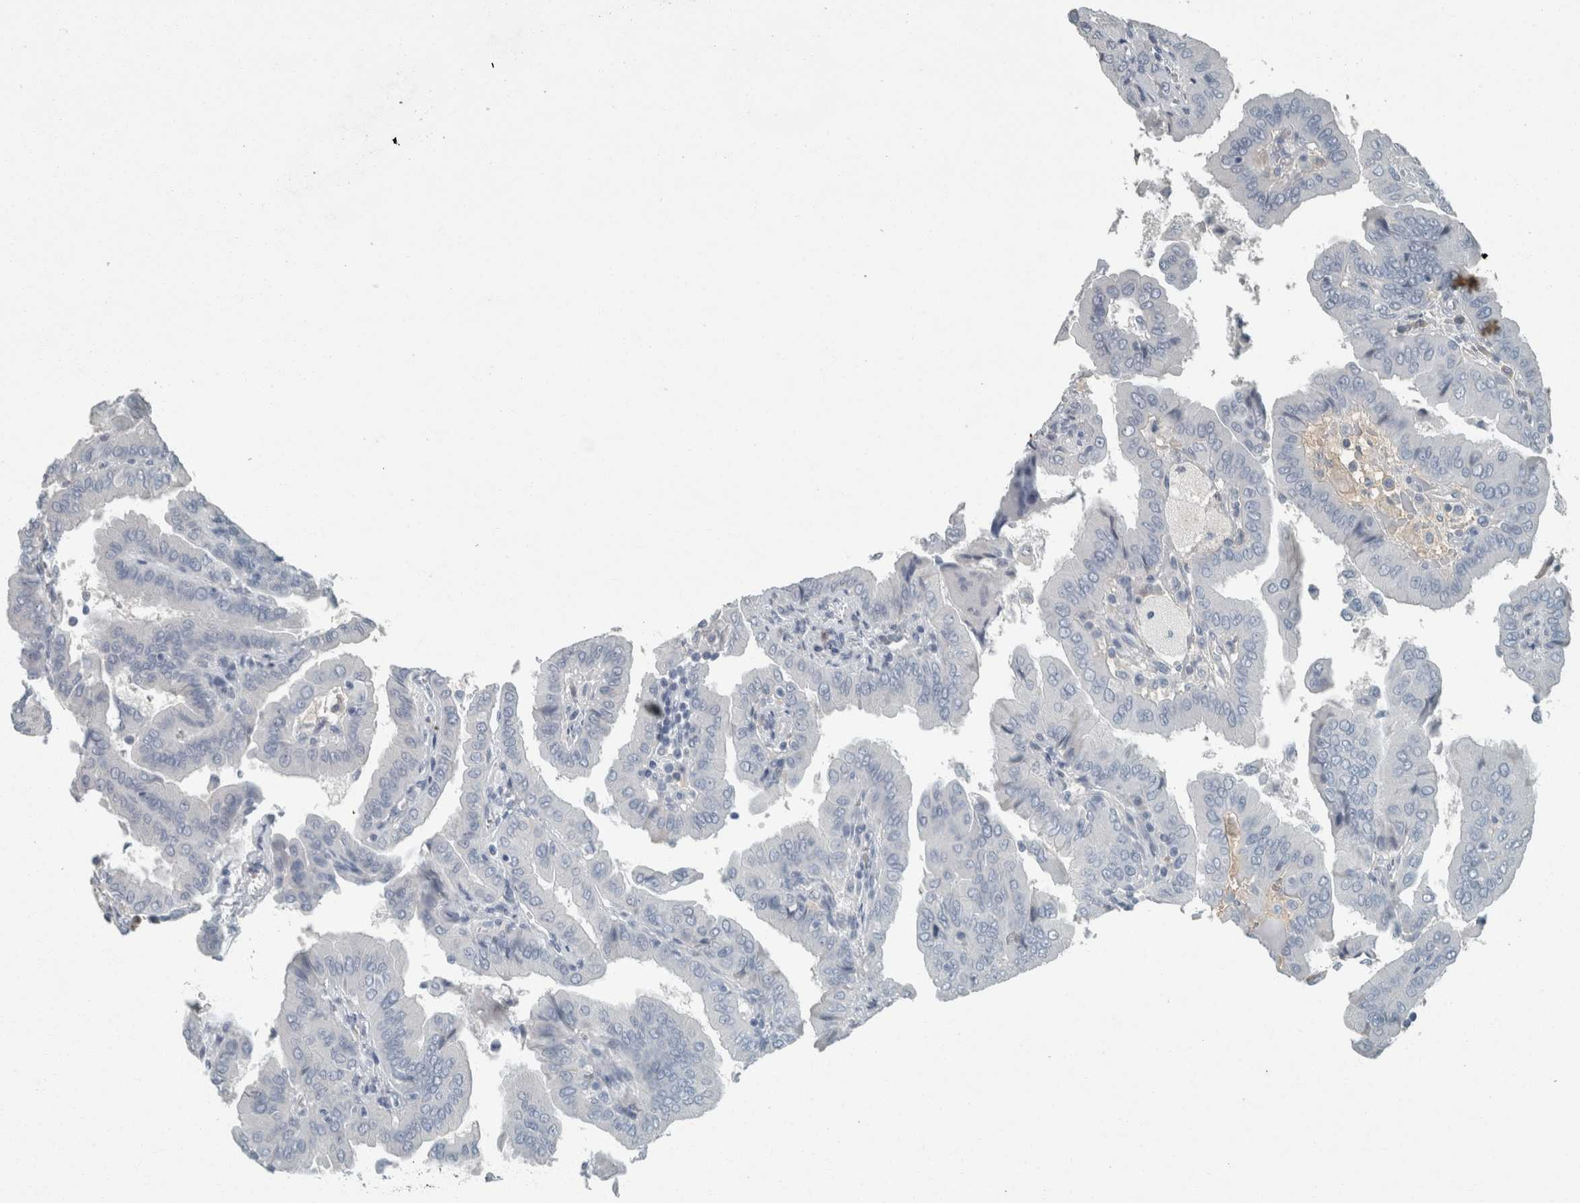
{"staining": {"intensity": "negative", "quantity": "none", "location": "none"}, "tissue": "thyroid cancer", "cell_type": "Tumor cells", "image_type": "cancer", "snomed": [{"axis": "morphology", "description": "Papillary adenocarcinoma, NOS"}, {"axis": "topography", "description": "Thyroid gland"}], "caption": "Immunohistochemistry (IHC) photomicrograph of human papillary adenocarcinoma (thyroid) stained for a protein (brown), which shows no staining in tumor cells.", "gene": "CHL1", "patient": {"sex": "male", "age": 33}}